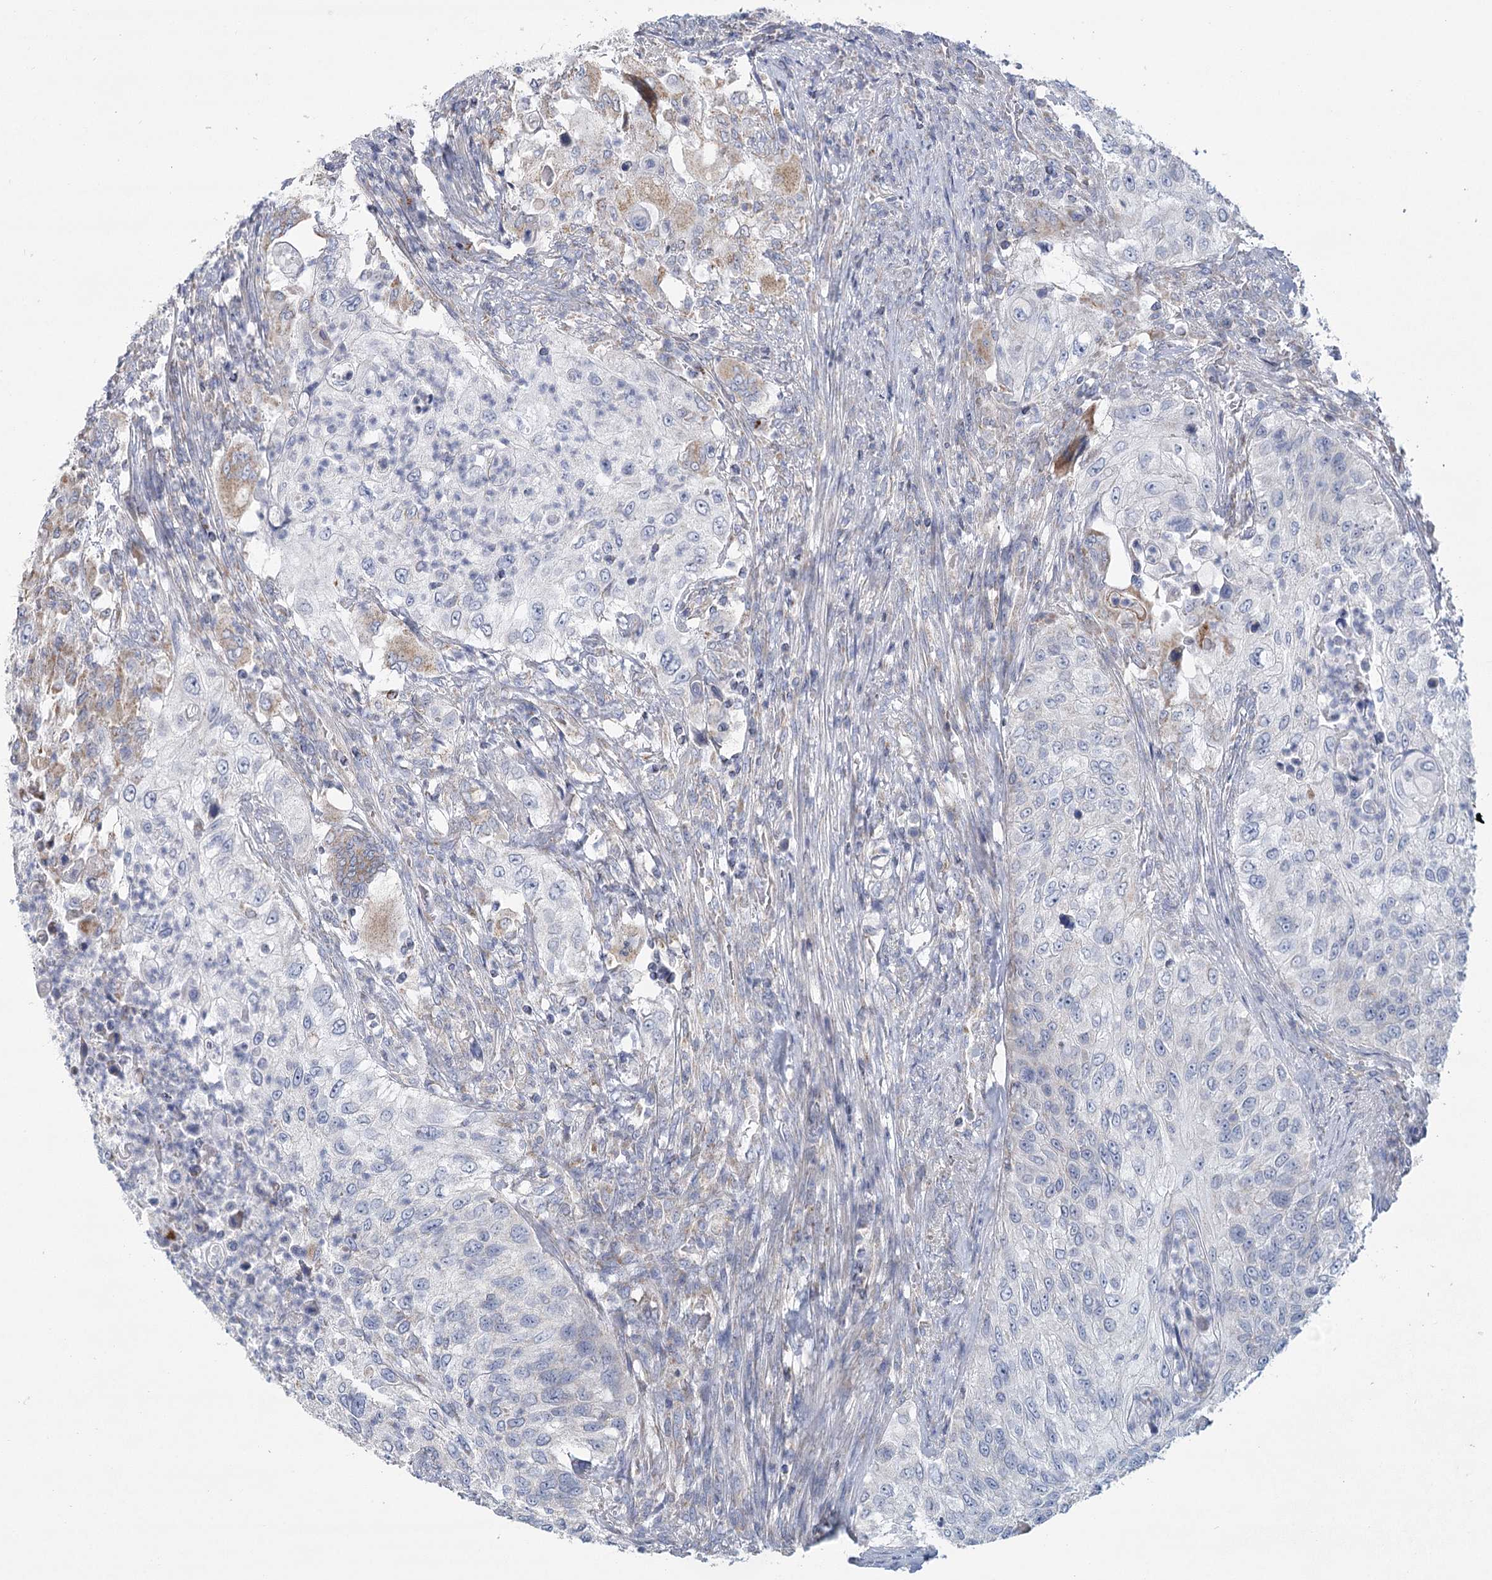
{"staining": {"intensity": "negative", "quantity": "none", "location": "none"}, "tissue": "urothelial cancer", "cell_type": "Tumor cells", "image_type": "cancer", "snomed": [{"axis": "morphology", "description": "Urothelial carcinoma, High grade"}, {"axis": "topography", "description": "Urinary bladder"}], "caption": "Tumor cells are negative for brown protein staining in urothelial cancer. (DAB (3,3'-diaminobenzidine) immunohistochemistry with hematoxylin counter stain).", "gene": "SNX7", "patient": {"sex": "female", "age": 60}}